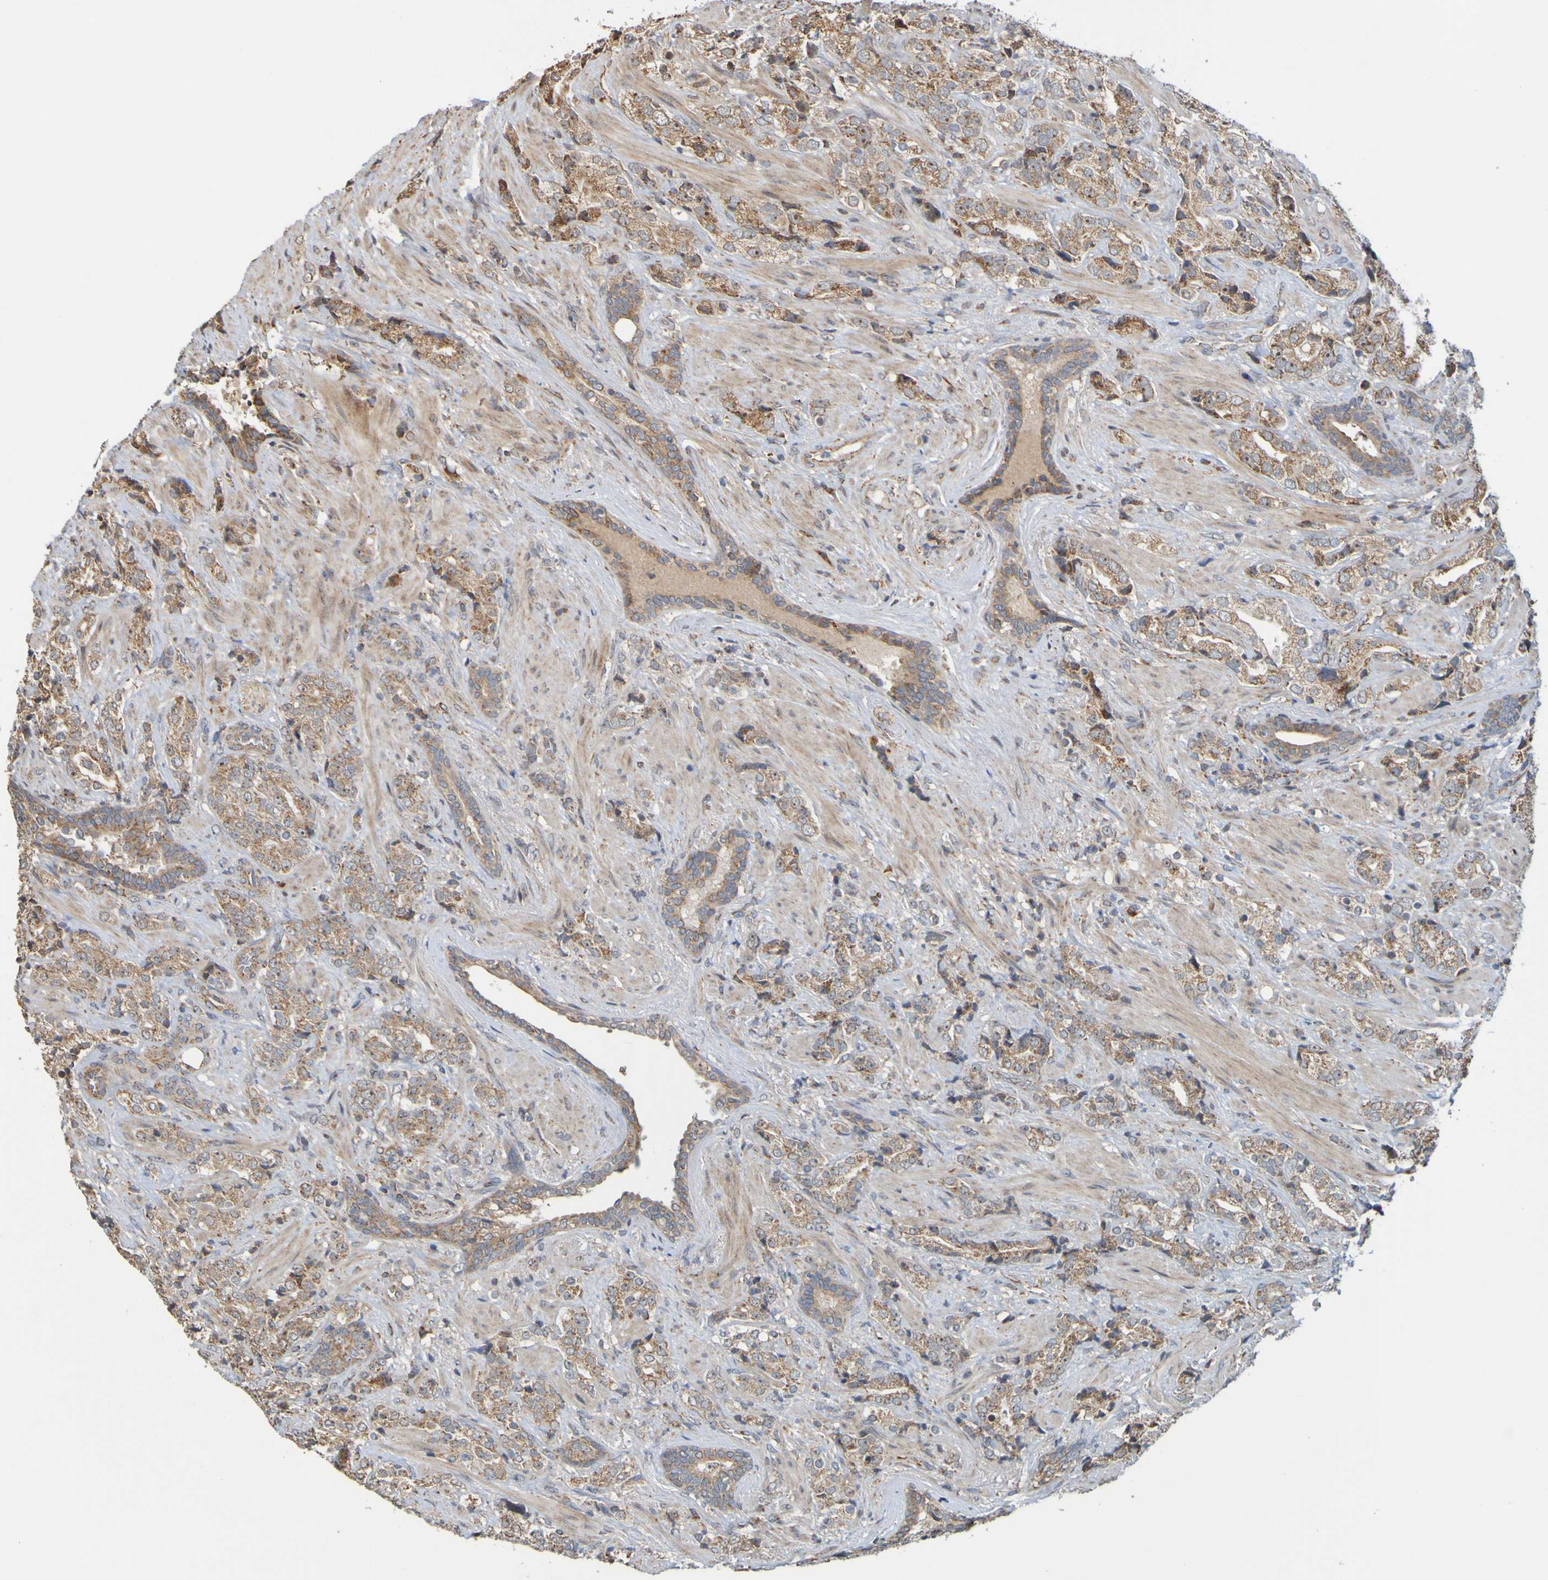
{"staining": {"intensity": "moderate", "quantity": ">75%", "location": "cytoplasmic/membranous"}, "tissue": "prostate cancer", "cell_type": "Tumor cells", "image_type": "cancer", "snomed": [{"axis": "morphology", "description": "Adenocarcinoma, High grade"}, {"axis": "topography", "description": "Prostate"}], "caption": "An immunohistochemistry (IHC) image of neoplastic tissue is shown. Protein staining in brown labels moderate cytoplasmic/membranous positivity in adenocarcinoma (high-grade) (prostate) within tumor cells.", "gene": "TMBIM1", "patient": {"sex": "male", "age": 71}}